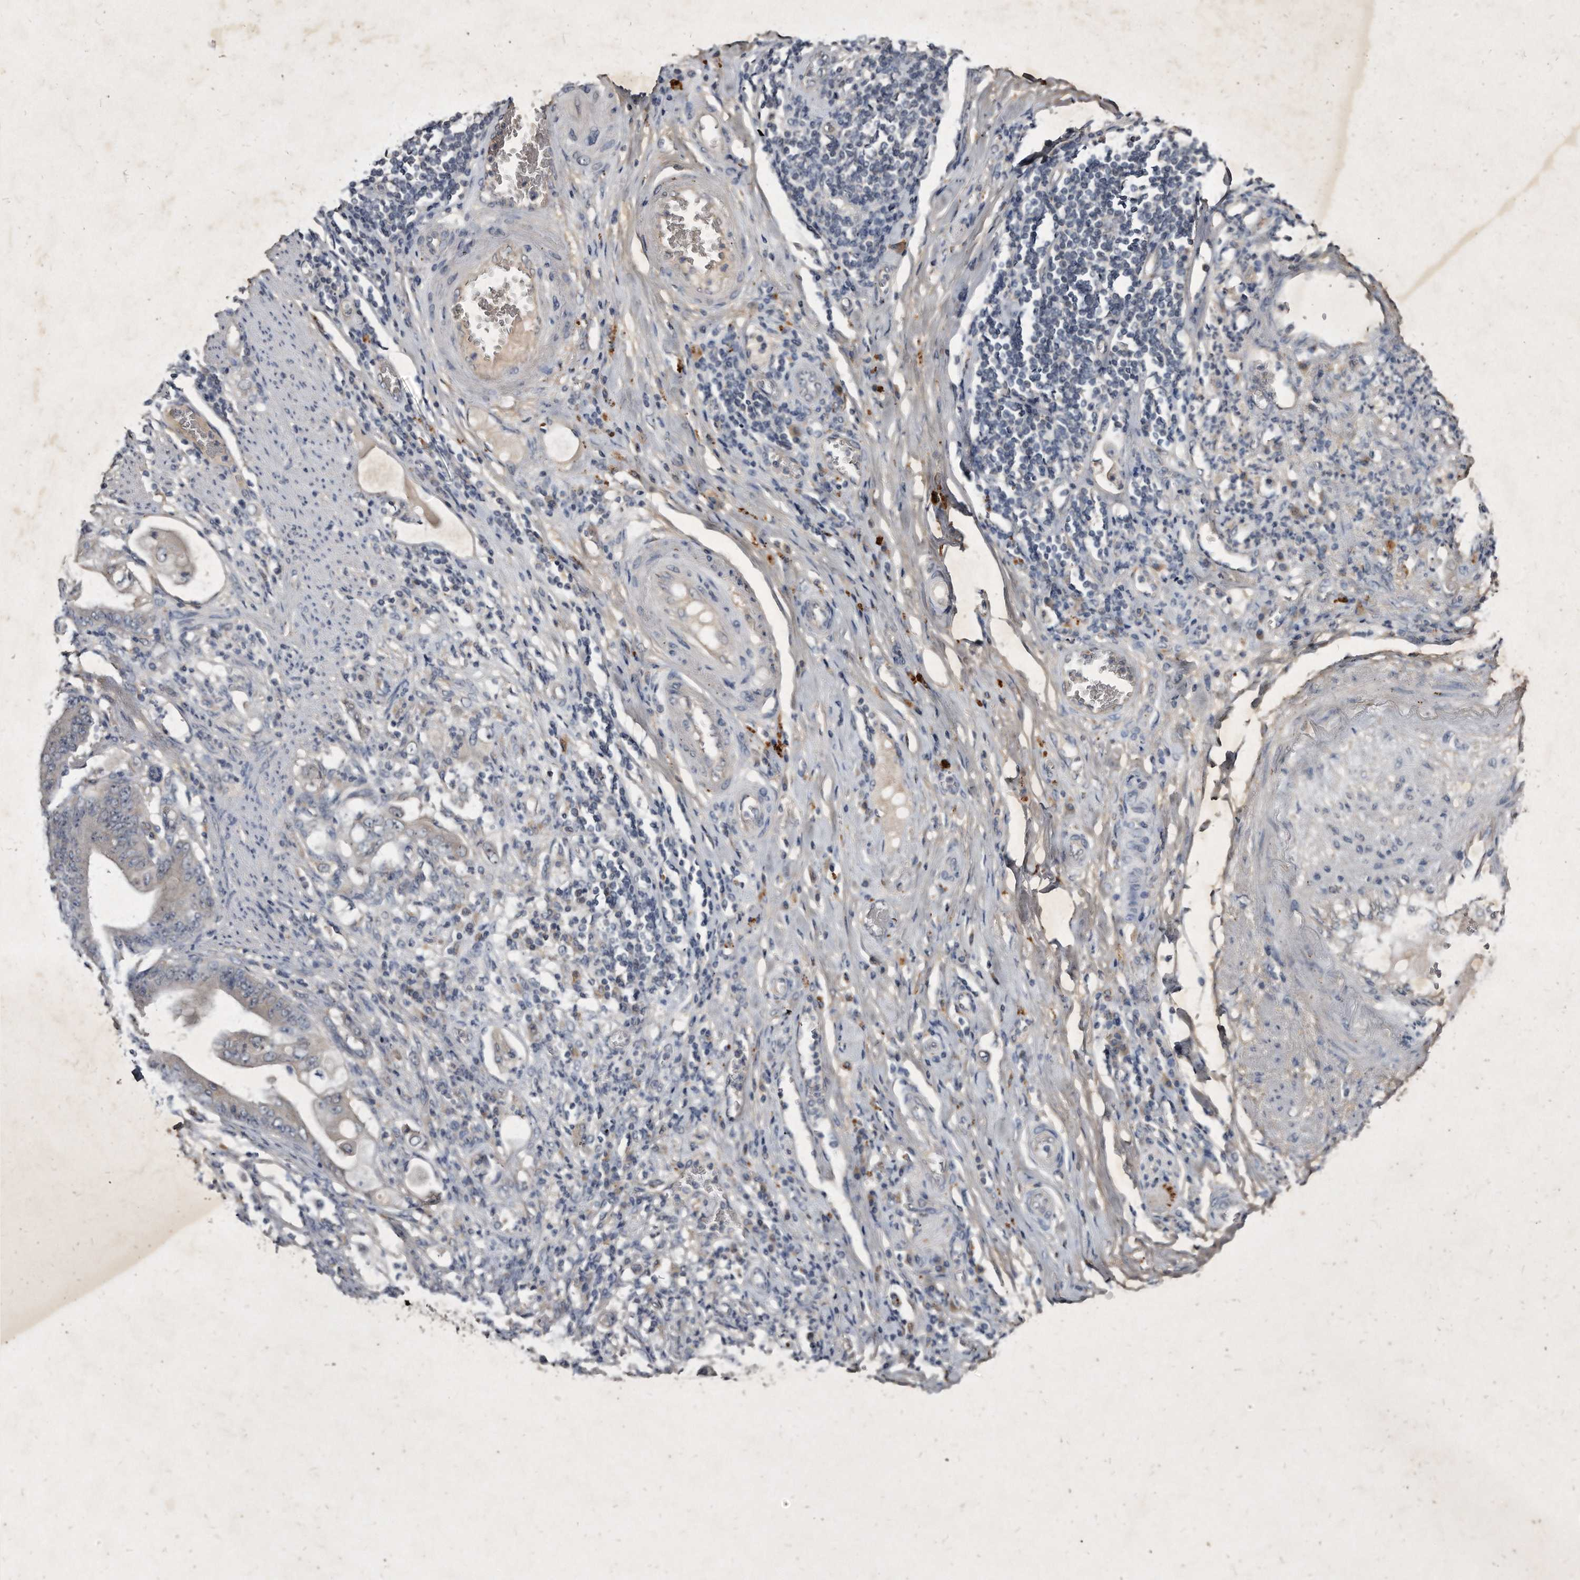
{"staining": {"intensity": "weak", "quantity": "25%-75%", "location": "cytoplasmic/membranous"}, "tissue": "stomach cancer", "cell_type": "Tumor cells", "image_type": "cancer", "snomed": [{"axis": "morphology", "description": "Adenocarcinoma, NOS"}, {"axis": "topography", "description": "Stomach"}], "caption": "Protein analysis of stomach cancer (adenocarcinoma) tissue displays weak cytoplasmic/membranous staining in about 25%-75% of tumor cells.", "gene": "KLHDC3", "patient": {"sex": "female", "age": 73}}